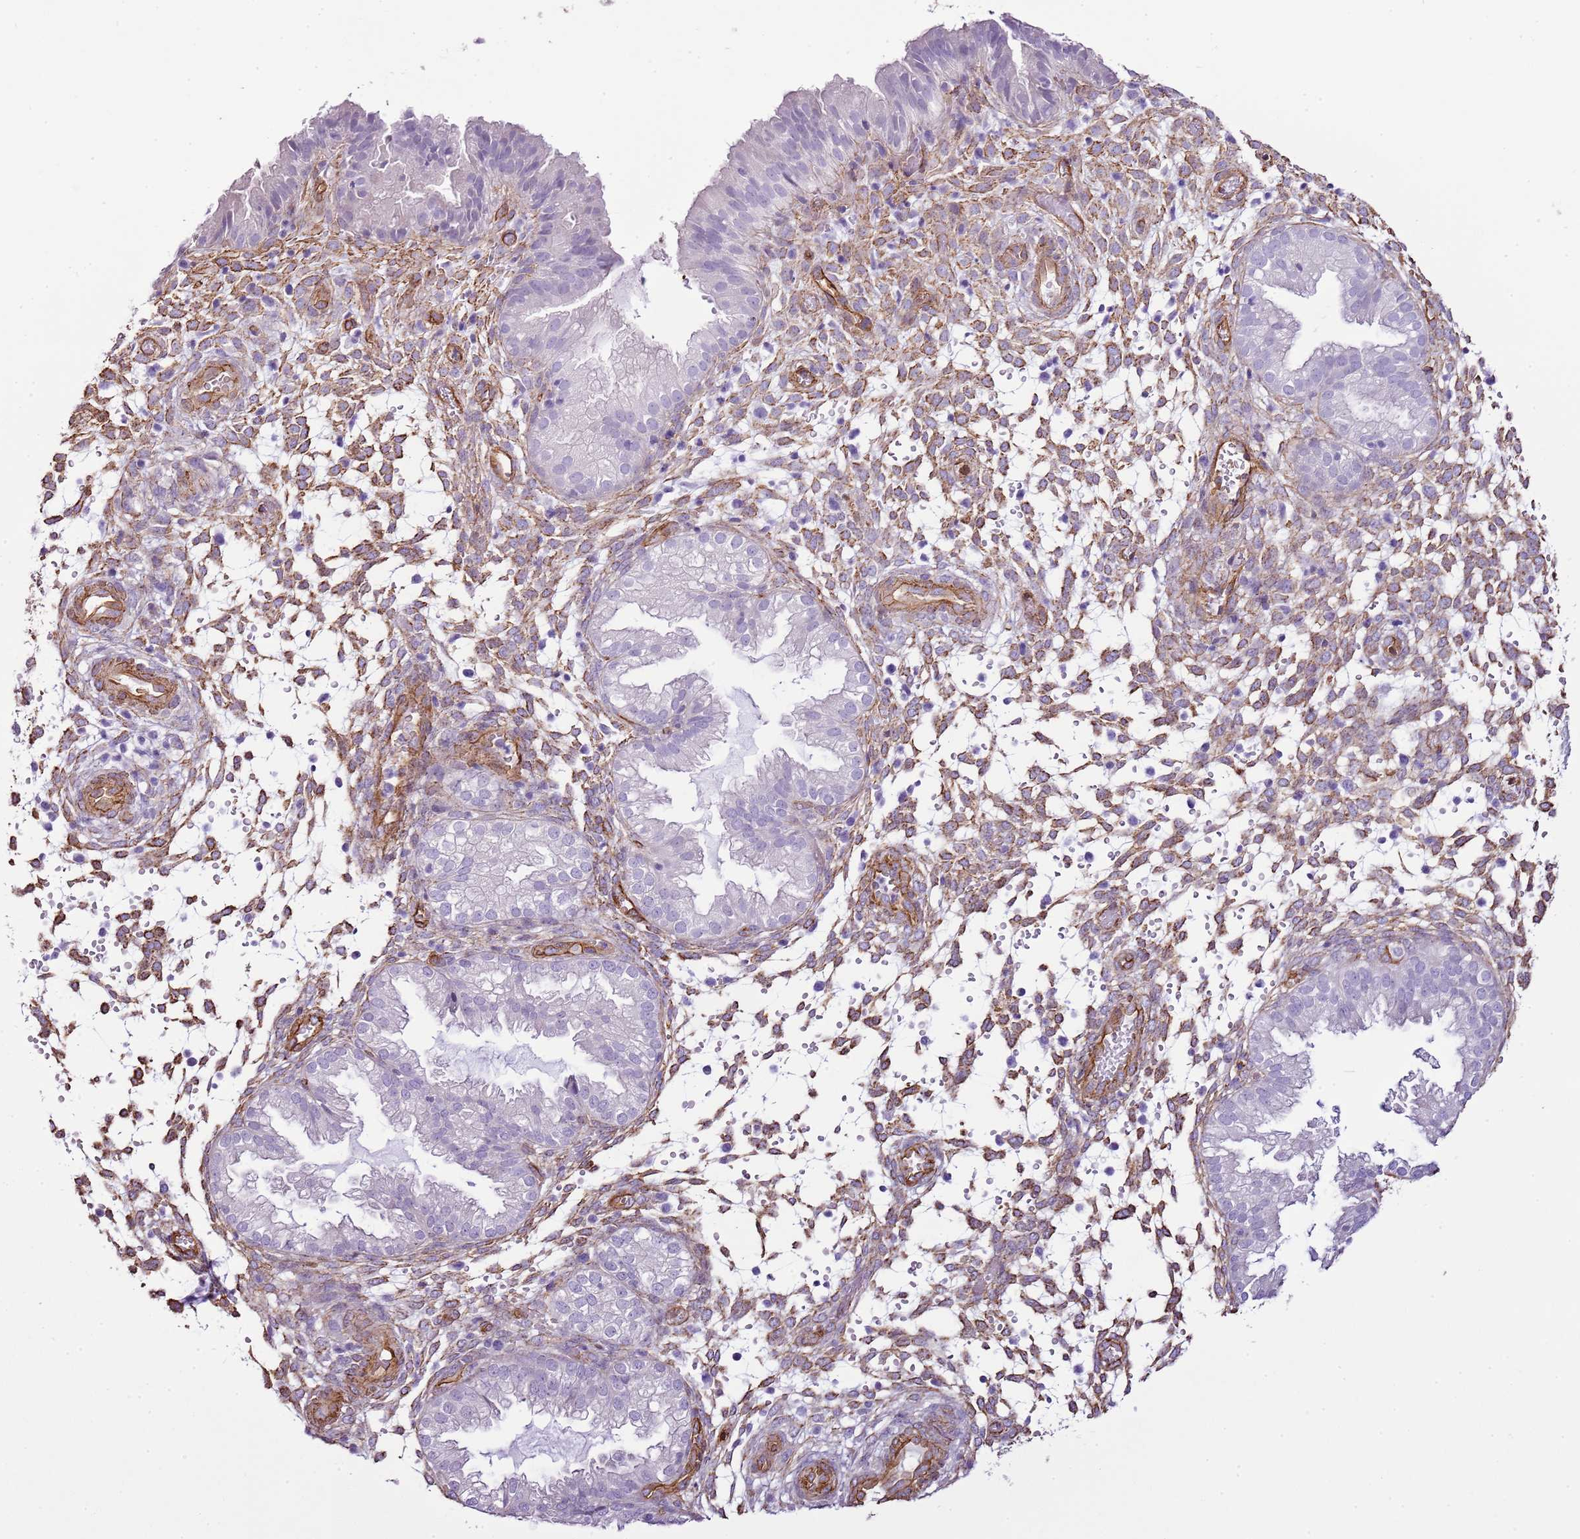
{"staining": {"intensity": "moderate", "quantity": "25%-75%", "location": "cytoplasmic/membranous"}, "tissue": "endometrium", "cell_type": "Cells in endometrial stroma", "image_type": "normal", "snomed": [{"axis": "morphology", "description": "Normal tissue, NOS"}, {"axis": "topography", "description": "Endometrium"}], "caption": "The micrograph displays a brown stain indicating the presence of a protein in the cytoplasmic/membranous of cells in endometrial stroma in endometrium.", "gene": "CTDSPL", "patient": {"sex": "female", "age": 33}}